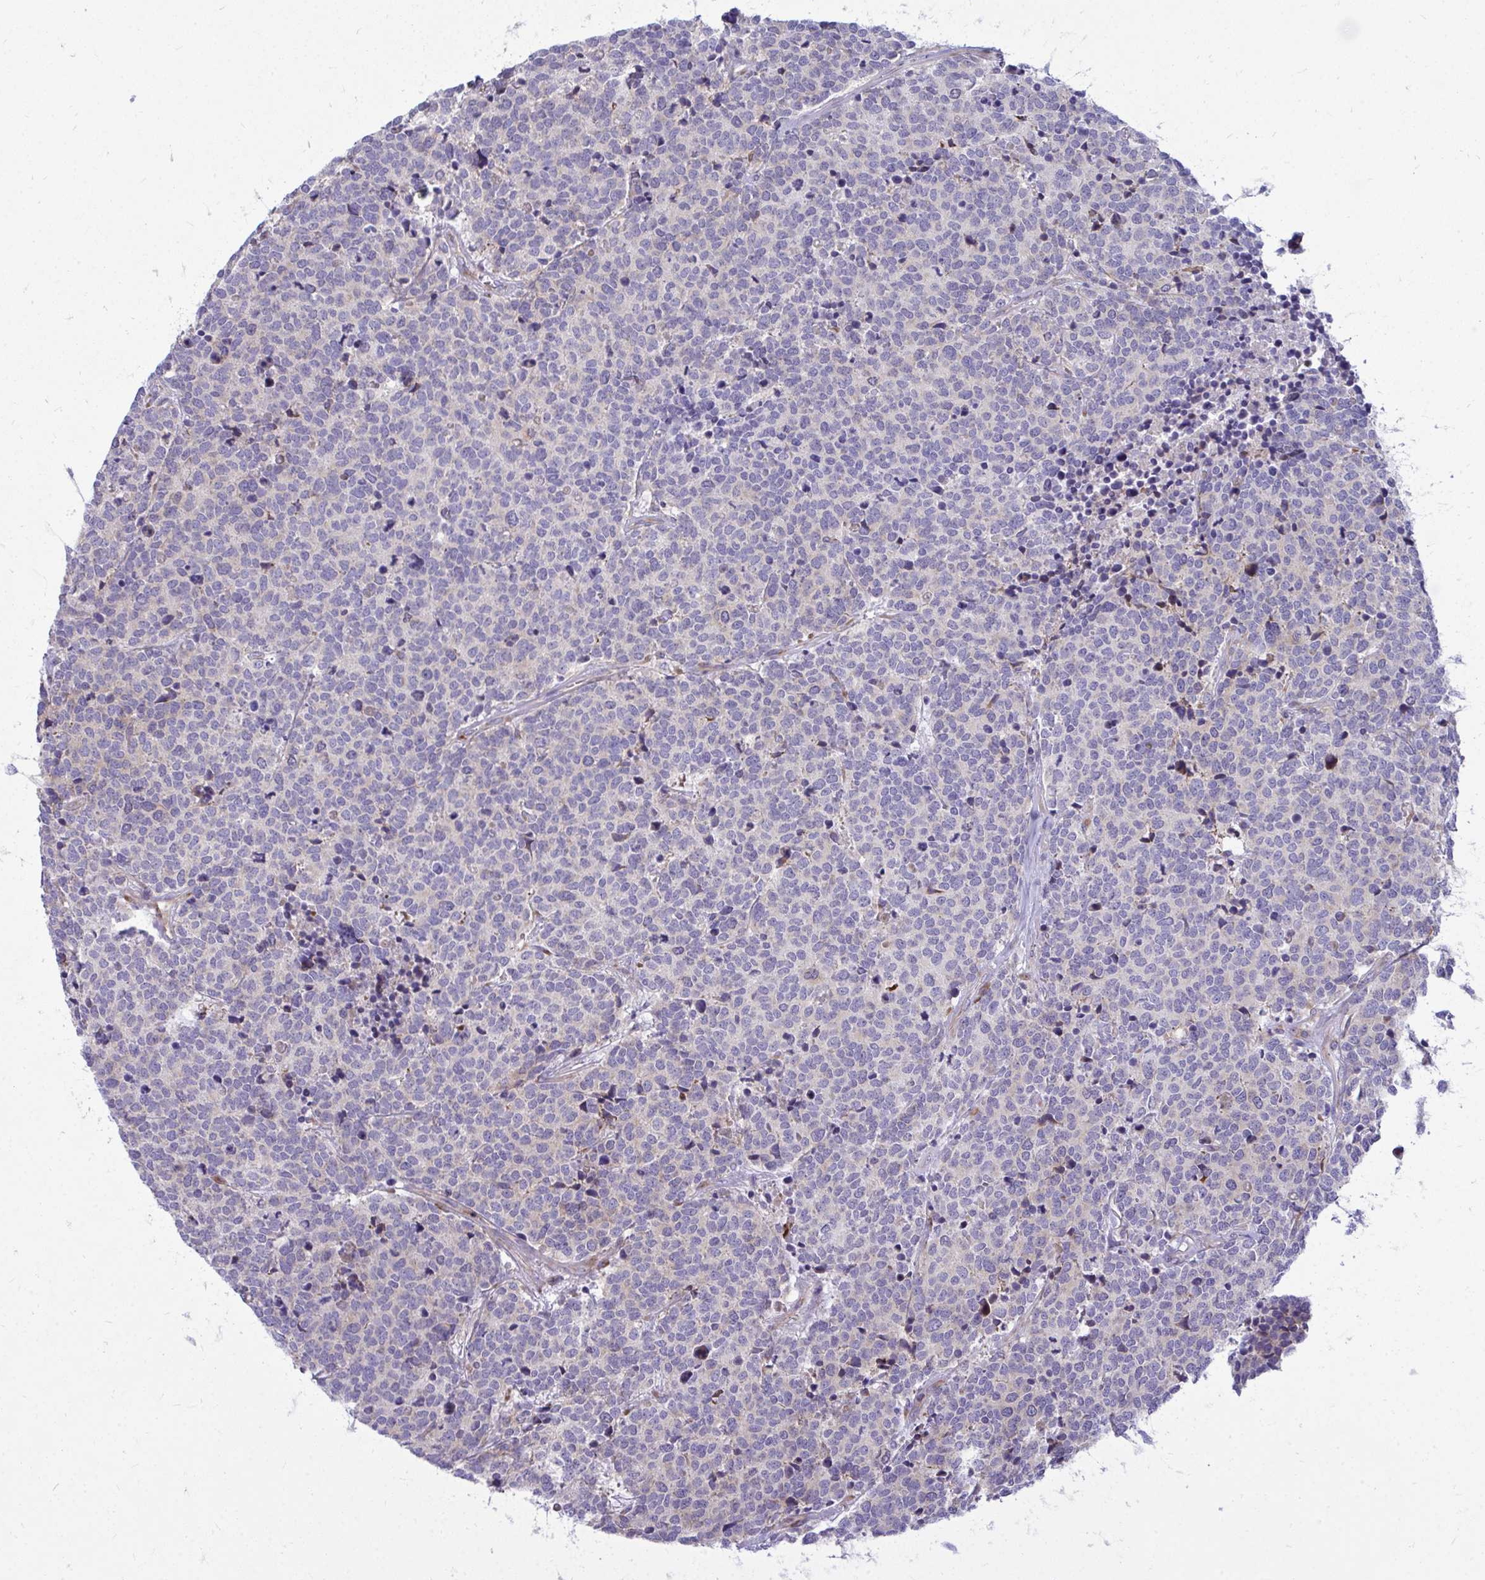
{"staining": {"intensity": "negative", "quantity": "none", "location": "none"}, "tissue": "carcinoid", "cell_type": "Tumor cells", "image_type": "cancer", "snomed": [{"axis": "morphology", "description": "Carcinoid, malignant, NOS"}, {"axis": "topography", "description": "Skin"}], "caption": "DAB immunohistochemical staining of human carcinoid exhibits no significant staining in tumor cells.", "gene": "GFPT2", "patient": {"sex": "female", "age": 79}}